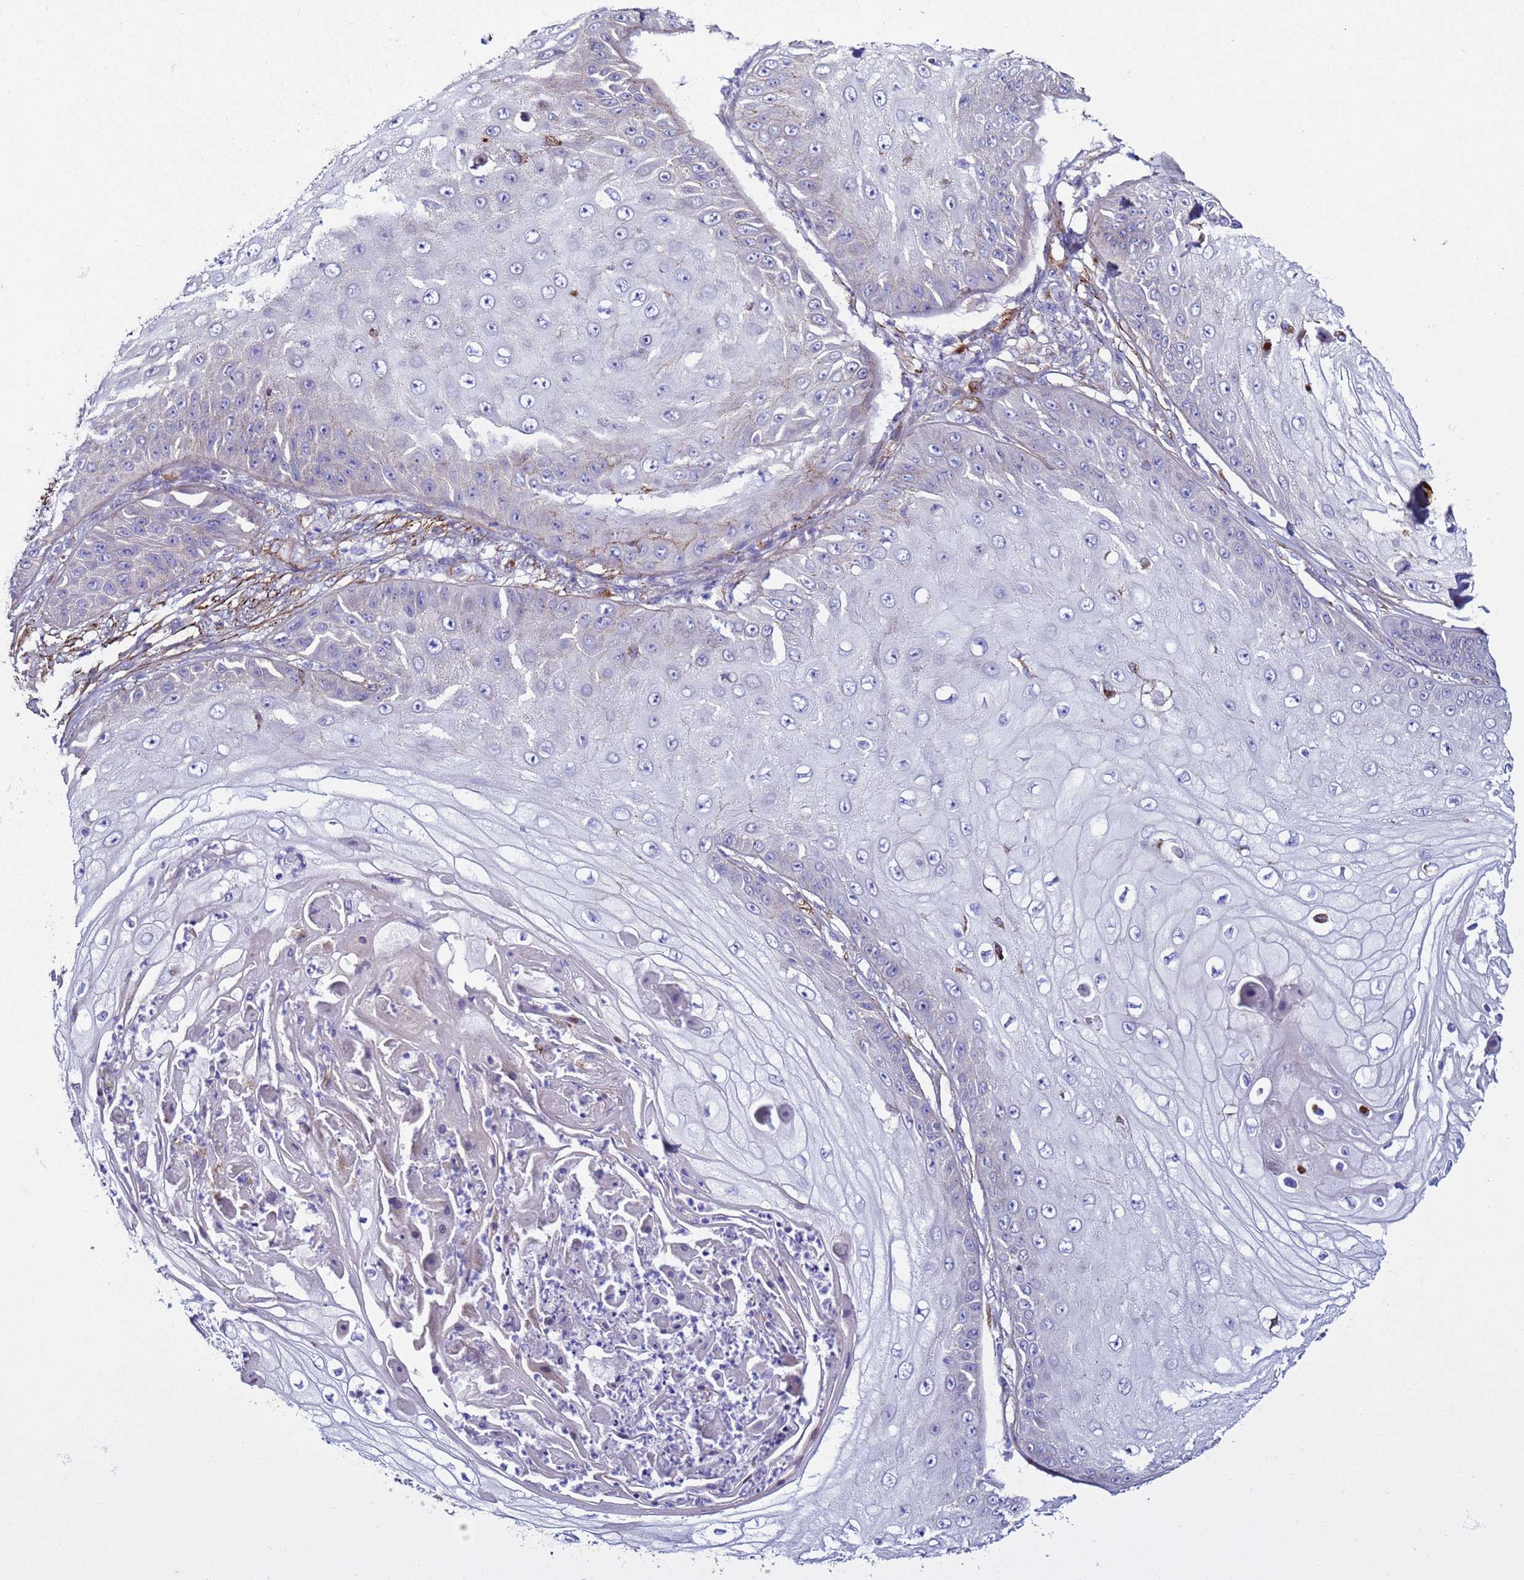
{"staining": {"intensity": "negative", "quantity": "none", "location": "none"}, "tissue": "skin cancer", "cell_type": "Tumor cells", "image_type": "cancer", "snomed": [{"axis": "morphology", "description": "Squamous cell carcinoma, NOS"}, {"axis": "topography", "description": "Skin"}], "caption": "High power microscopy histopathology image of an immunohistochemistry (IHC) photomicrograph of skin cancer (squamous cell carcinoma), revealing no significant expression in tumor cells. (Brightfield microscopy of DAB (3,3'-diaminobenzidine) IHC at high magnification).", "gene": "RABL2B", "patient": {"sex": "male", "age": 70}}